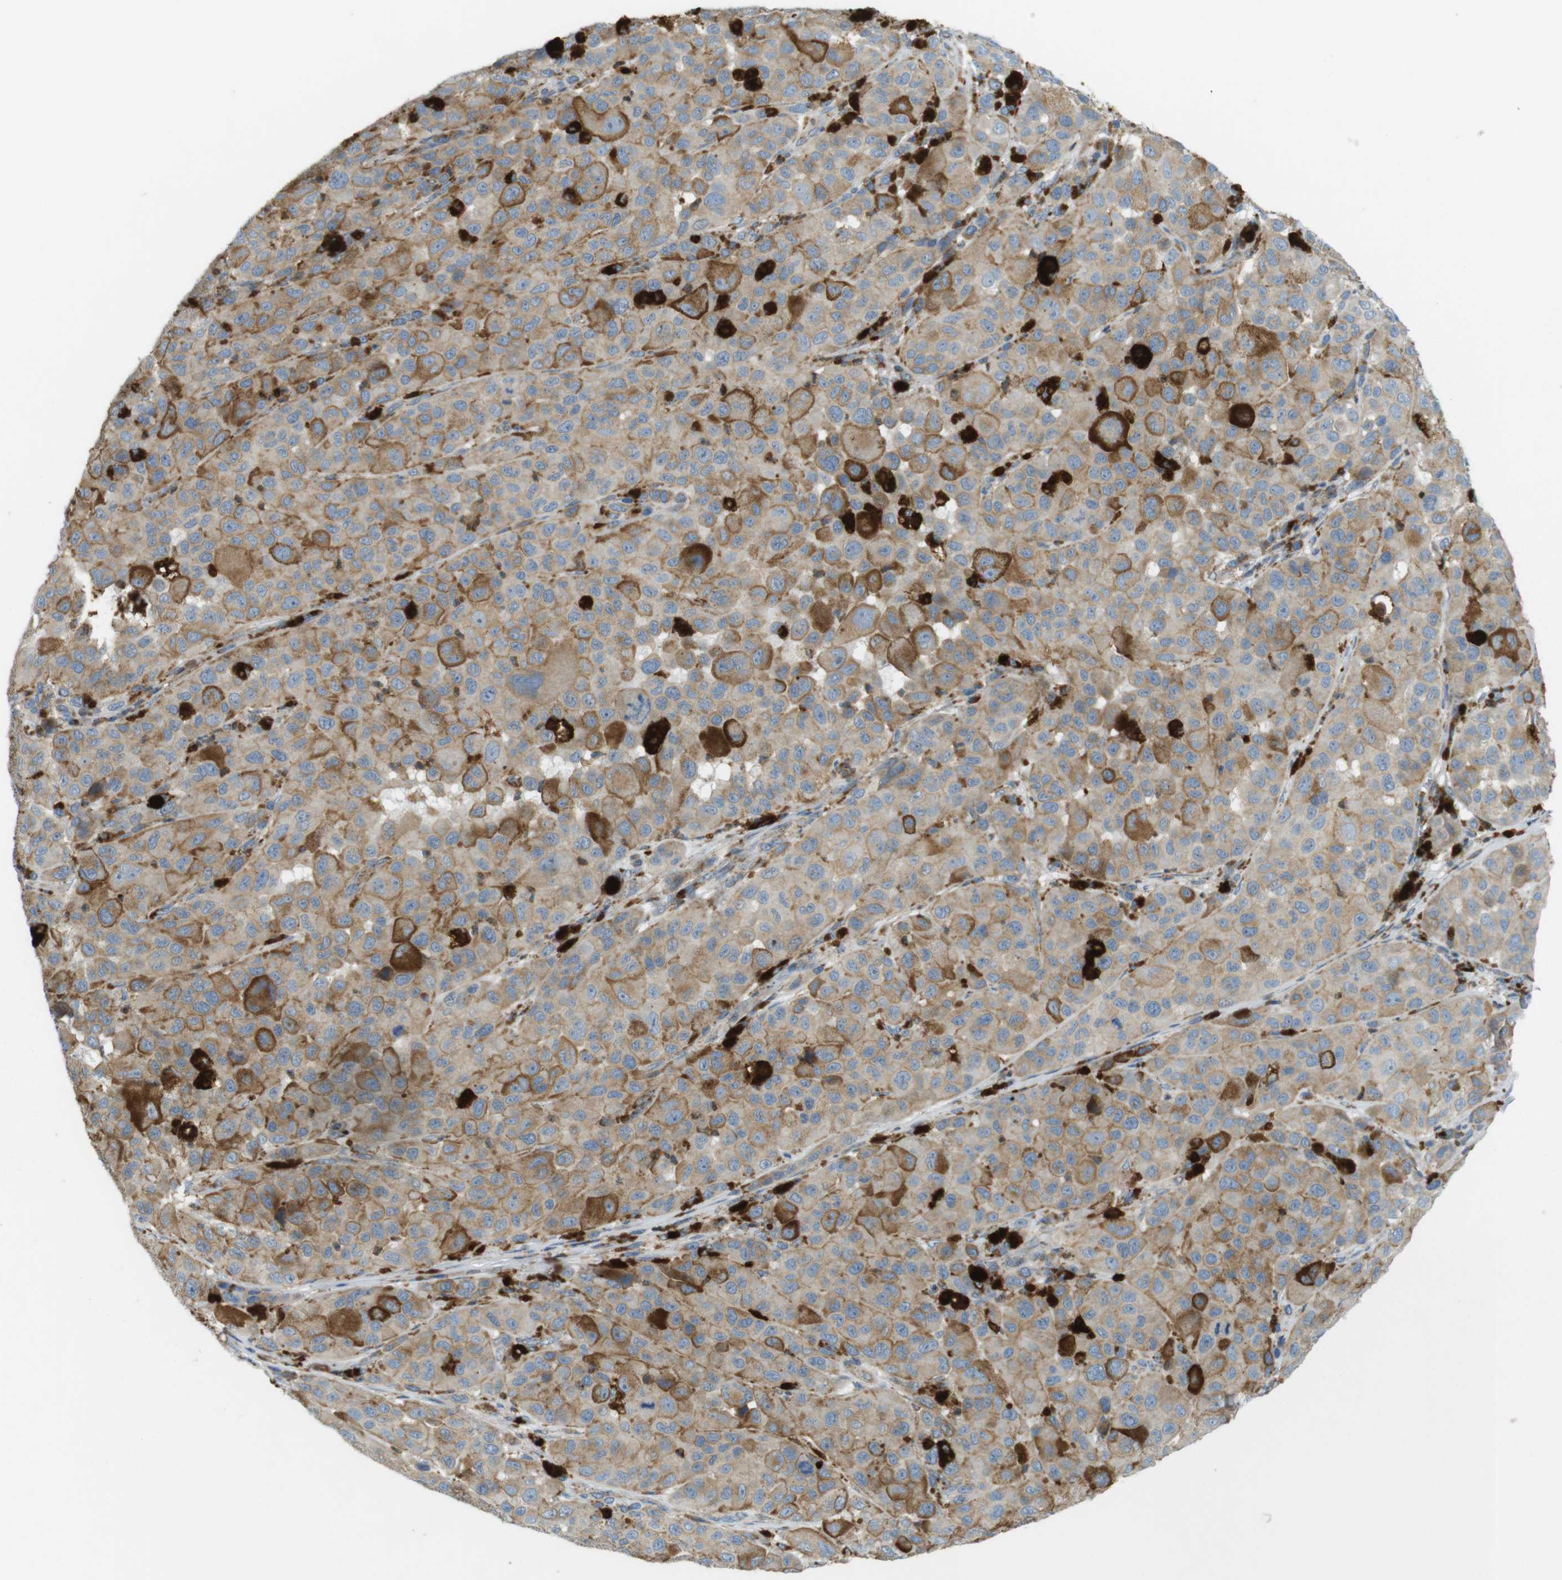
{"staining": {"intensity": "weak", "quantity": ">75%", "location": "cytoplasmic/membranous"}, "tissue": "melanoma", "cell_type": "Tumor cells", "image_type": "cancer", "snomed": [{"axis": "morphology", "description": "Malignant melanoma, NOS"}, {"axis": "topography", "description": "Skin"}], "caption": "Weak cytoplasmic/membranous positivity for a protein is seen in about >75% of tumor cells of malignant melanoma using IHC.", "gene": "LAMP1", "patient": {"sex": "male", "age": 96}}